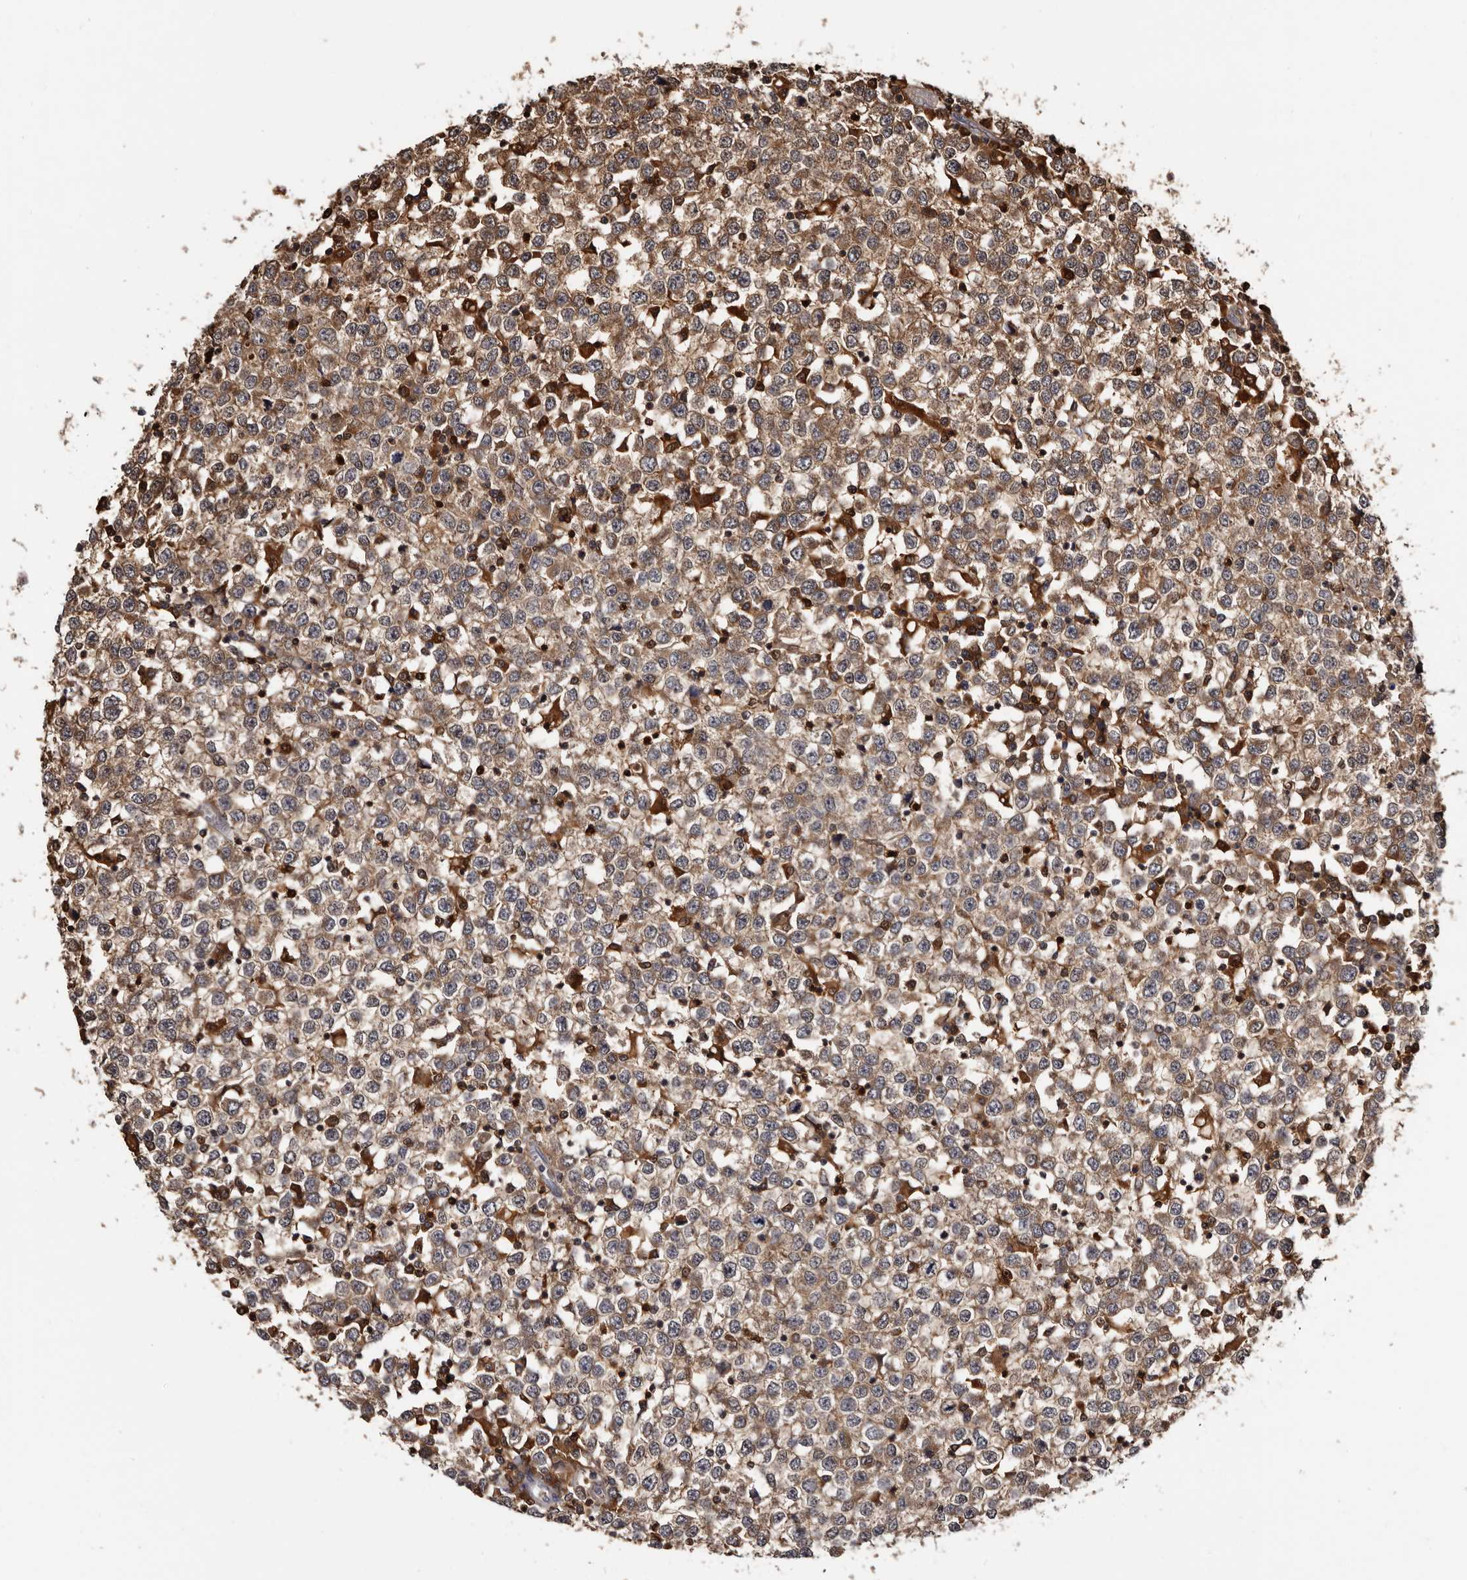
{"staining": {"intensity": "strong", "quantity": "<25%", "location": "cytoplasmic/membranous"}, "tissue": "testis cancer", "cell_type": "Tumor cells", "image_type": "cancer", "snomed": [{"axis": "morphology", "description": "Seminoma, NOS"}, {"axis": "topography", "description": "Testis"}], "caption": "DAB immunohistochemical staining of testis cancer (seminoma) exhibits strong cytoplasmic/membranous protein expression in approximately <25% of tumor cells. (DAB (3,3'-diaminobenzidine) IHC, brown staining for protein, blue staining for nuclei).", "gene": "DNPH1", "patient": {"sex": "male", "age": 65}}